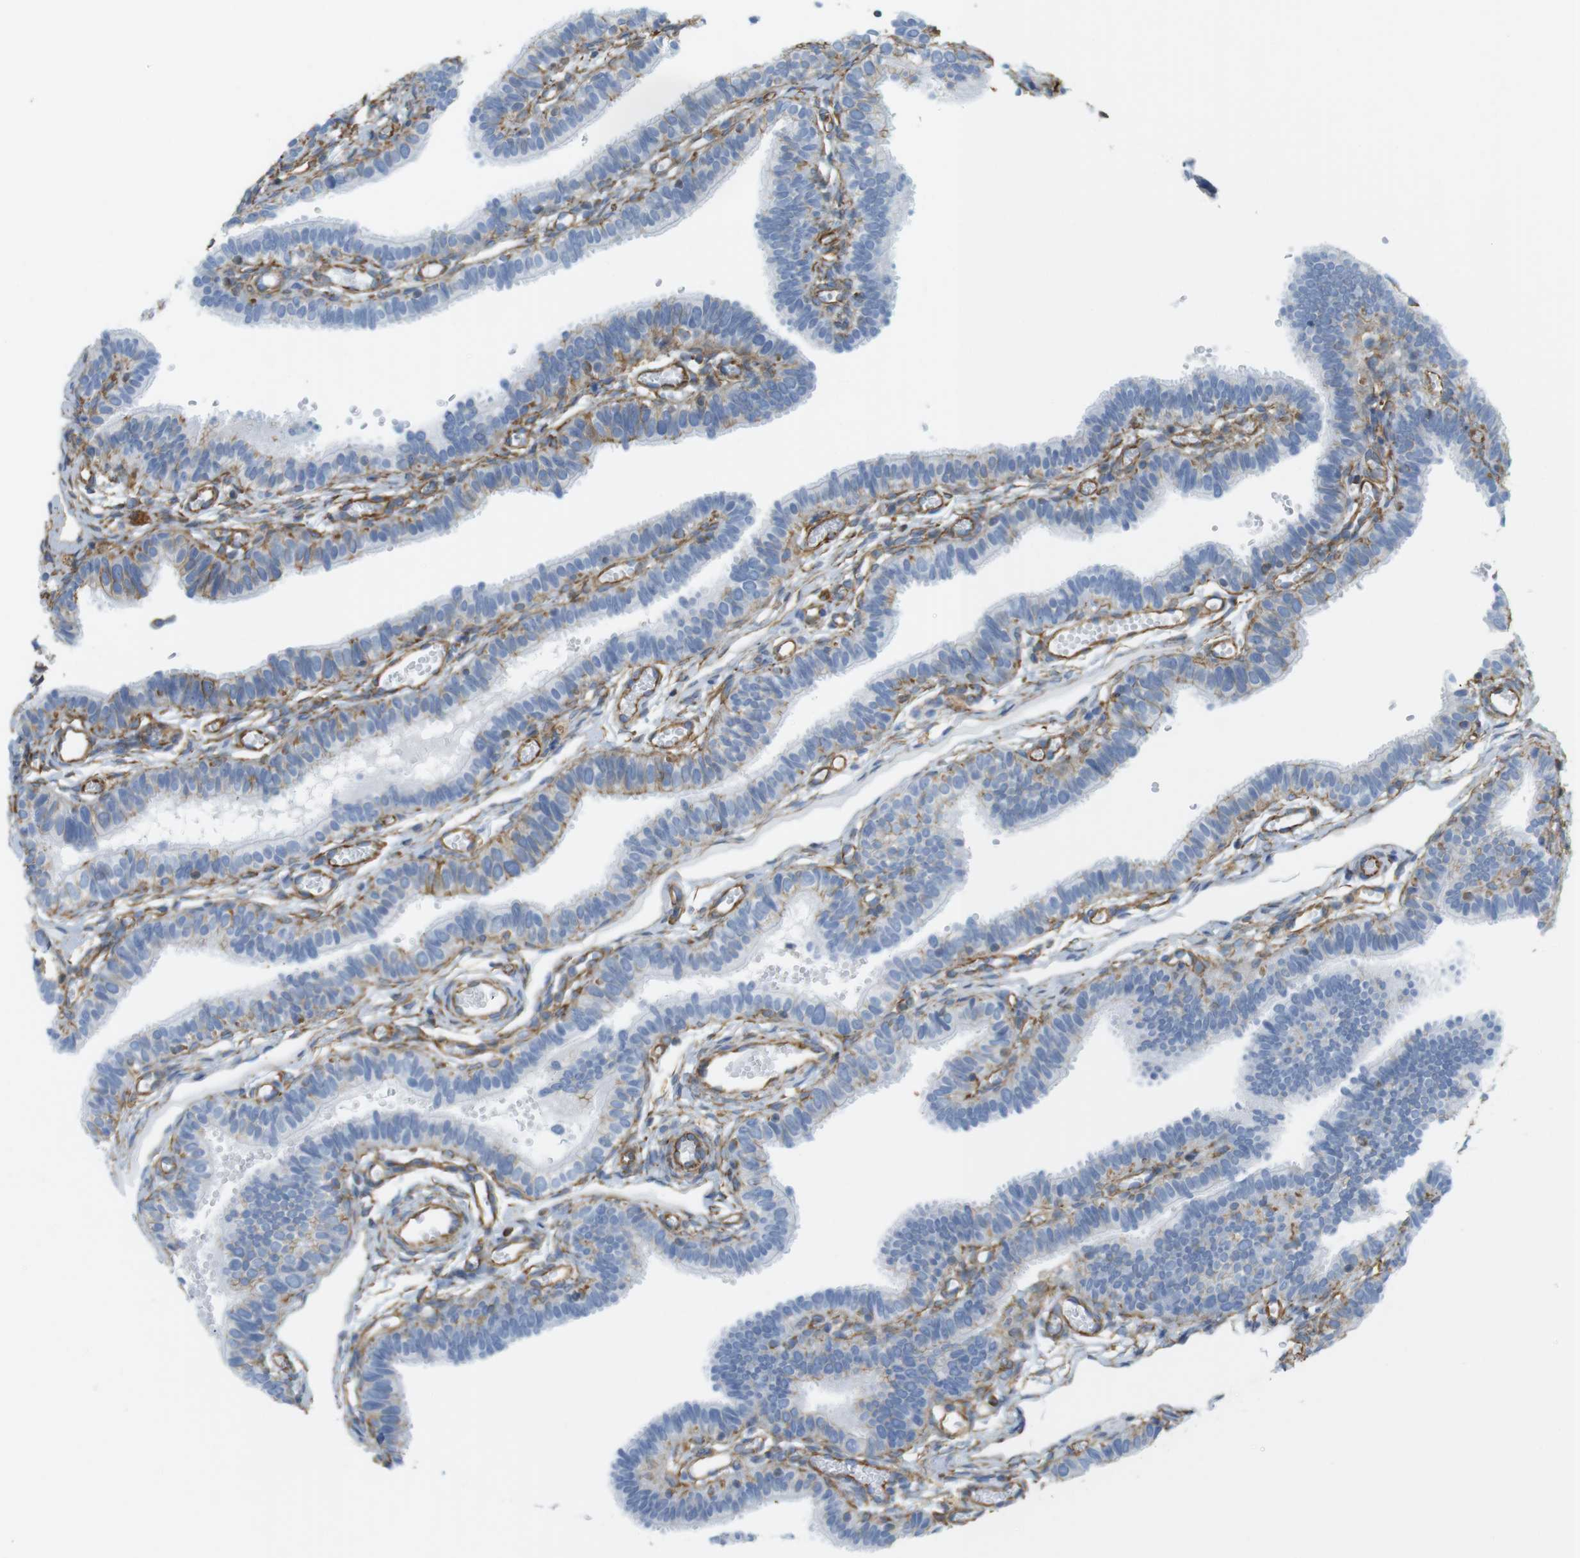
{"staining": {"intensity": "moderate", "quantity": "<25%", "location": "cytoplasmic/membranous"}, "tissue": "fallopian tube", "cell_type": "Glandular cells", "image_type": "normal", "snomed": [{"axis": "morphology", "description": "Normal tissue, NOS"}, {"axis": "topography", "description": "Fallopian tube"}, {"axis": "topography", "description": "Placenta"}], "caption": "Immunohistochemistry staining of benign fallopian tube, which shows low levels of moderate cytoplasmic/membranous staining in approximately <25% of glandular cells indicating moderate cytoplasmic/membranous protein positivity. The staining was performed using DAB (brown) for protein detection and nuclei were counterstained in hematoxylin (blue).", "gene": "MS4A10", "patient": {"sex": "female", "age": 34}}